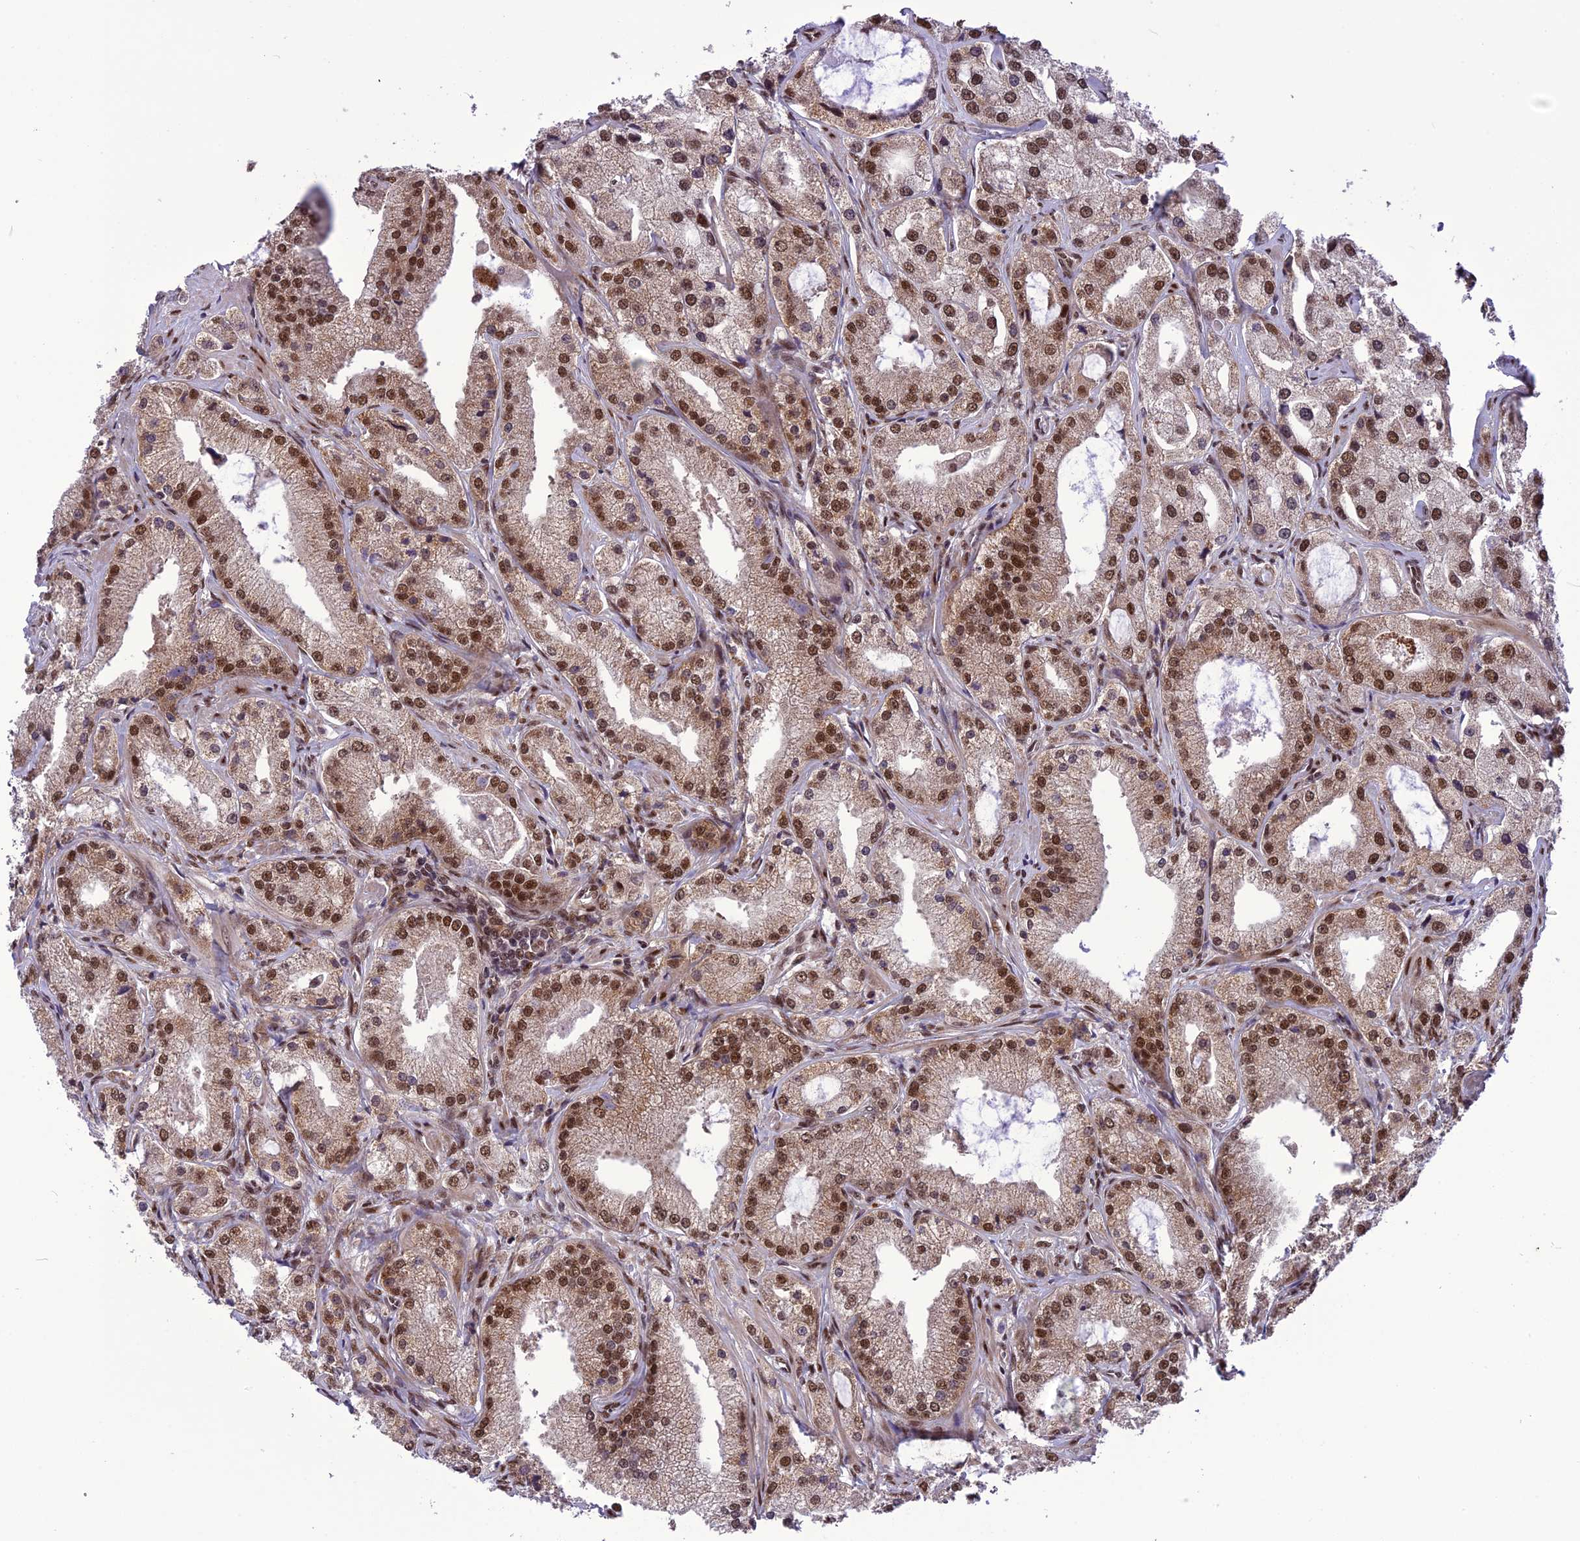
{"staining": {"intensity": "moderate", "quantity": ">75%", "location": "nuclear"}, "tissue": "prostate cancer", "cell_type": "Tumor cells", "image_type": "cancer", "snomed": [{"axis": "morphology", "description": "Adenocarcinoma, Low grade"}, {"axis": "topography", "description": "Prostate"}], "caption": "Prostate cancer (low-grade adenocarcinoma) stained for a protein (brown) displays moderate nuclear positive expression in about >75% of tumor cells.", "gene": "RTRAF", "patient": {"sex": "male", "age": 69}}